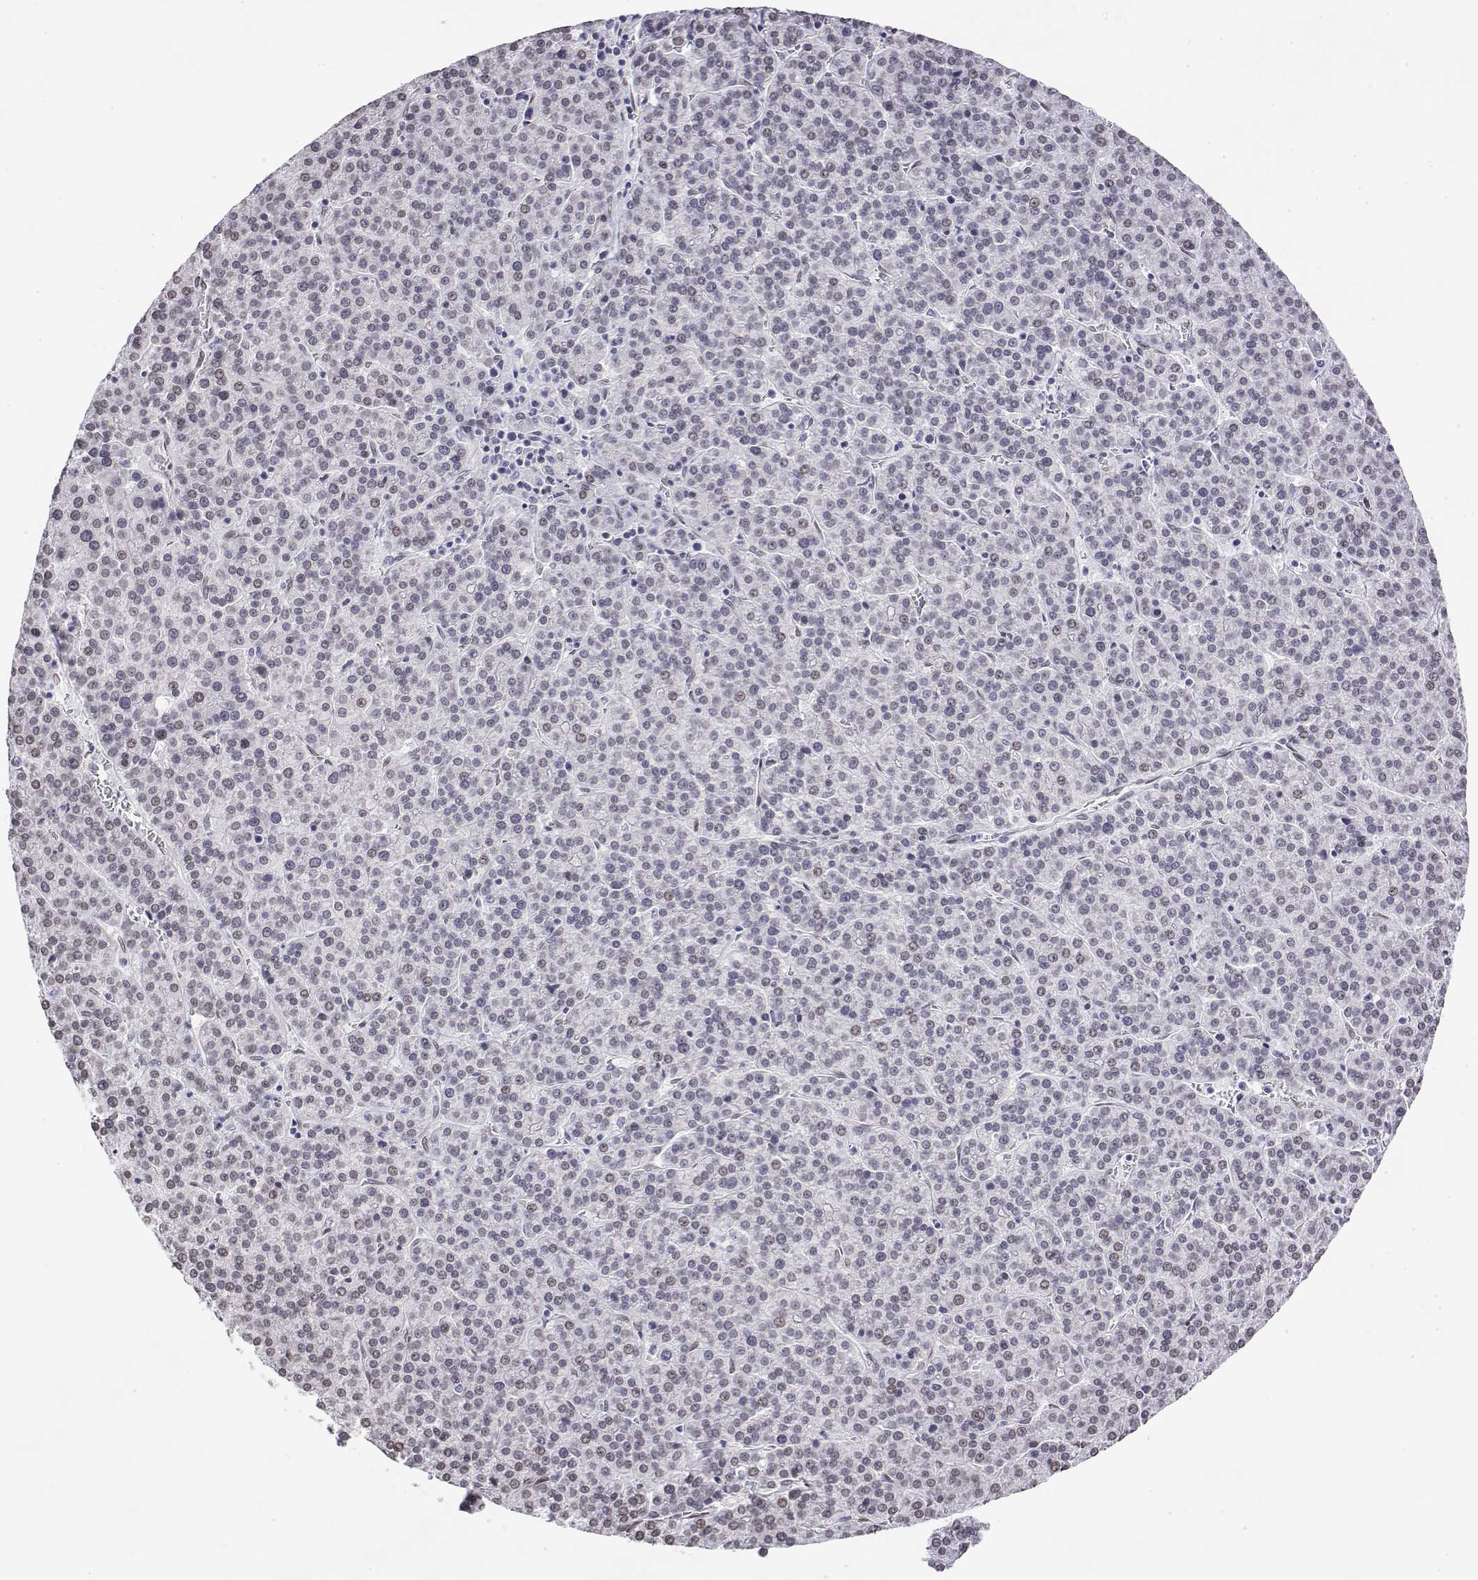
{"staining": {"intensity": "negative", "quantity": "none", "location": "none"}, "tissue": "liver cancer", "cell_type": "Tumor cells", "image_type": "cancer", "snomed": [{"axis": "morphology", "description": "Carcinoma, Hepatocellular, NOS"}, {"axis": "topography", "description": "Liver"}], "caption": "High magnification brightfield microscopy of hepatocellular carcinoma (liver) stained with DAB (brown) and counterstained with hematoxylin (blue): tumor cells show no significant positivity.", "gene": "ZNF532", "patient": {"sex": "female", "age": 58}}